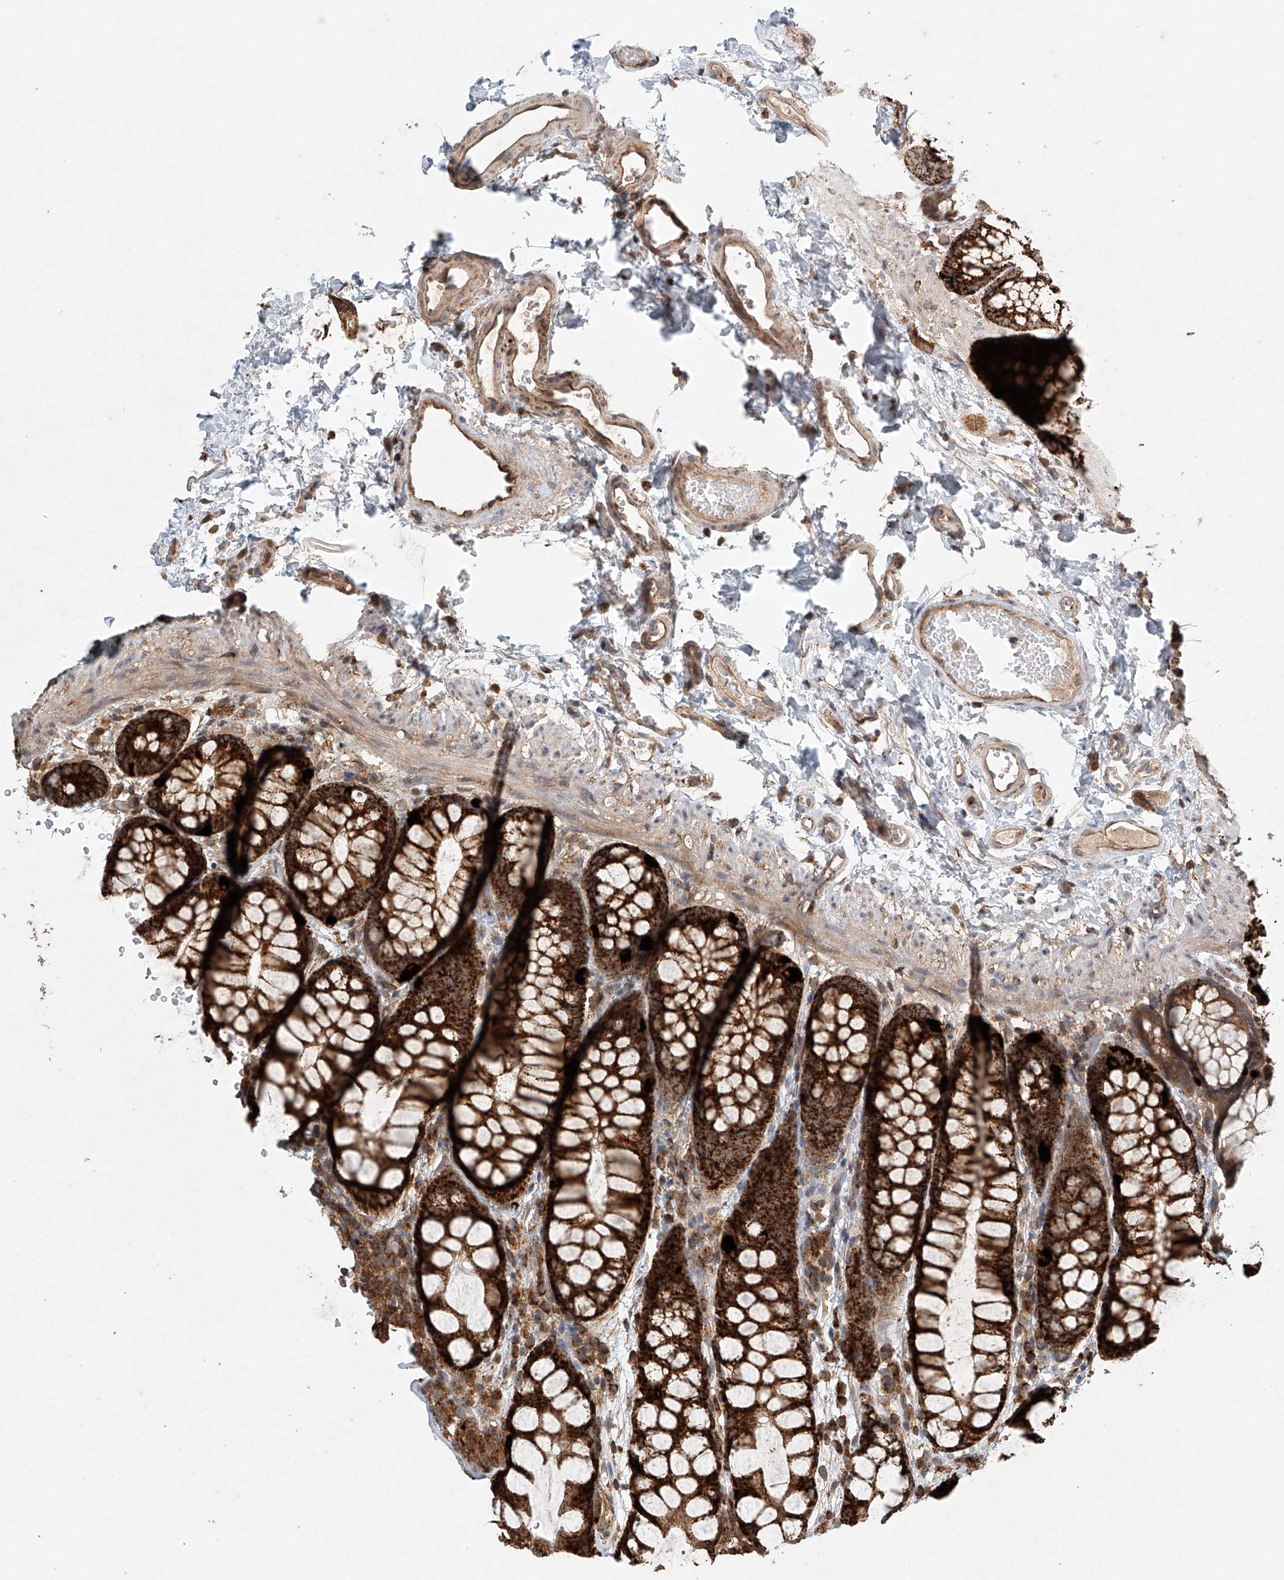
{"staining": {"intensity": "moderate", "quantity": ">75%", "location": "cytoplasmic/membranous"}, "tissue": "colon", "cell_type": "Endothelial cells", "image_type": "normal", "snomed": [{"axis": "morphology", "description": "Normal tissue, NOS"}, {"axis": "topography", "description": "Colon"}], "caption": "Protein analysis of normal colon displays moderate cytoplasmic/membranous staining in approximately >75% of endothelial cells. Nuclei are stained in blue.", "gene": "DCAF11", "patient": {"sex": "male", "age": 47}}